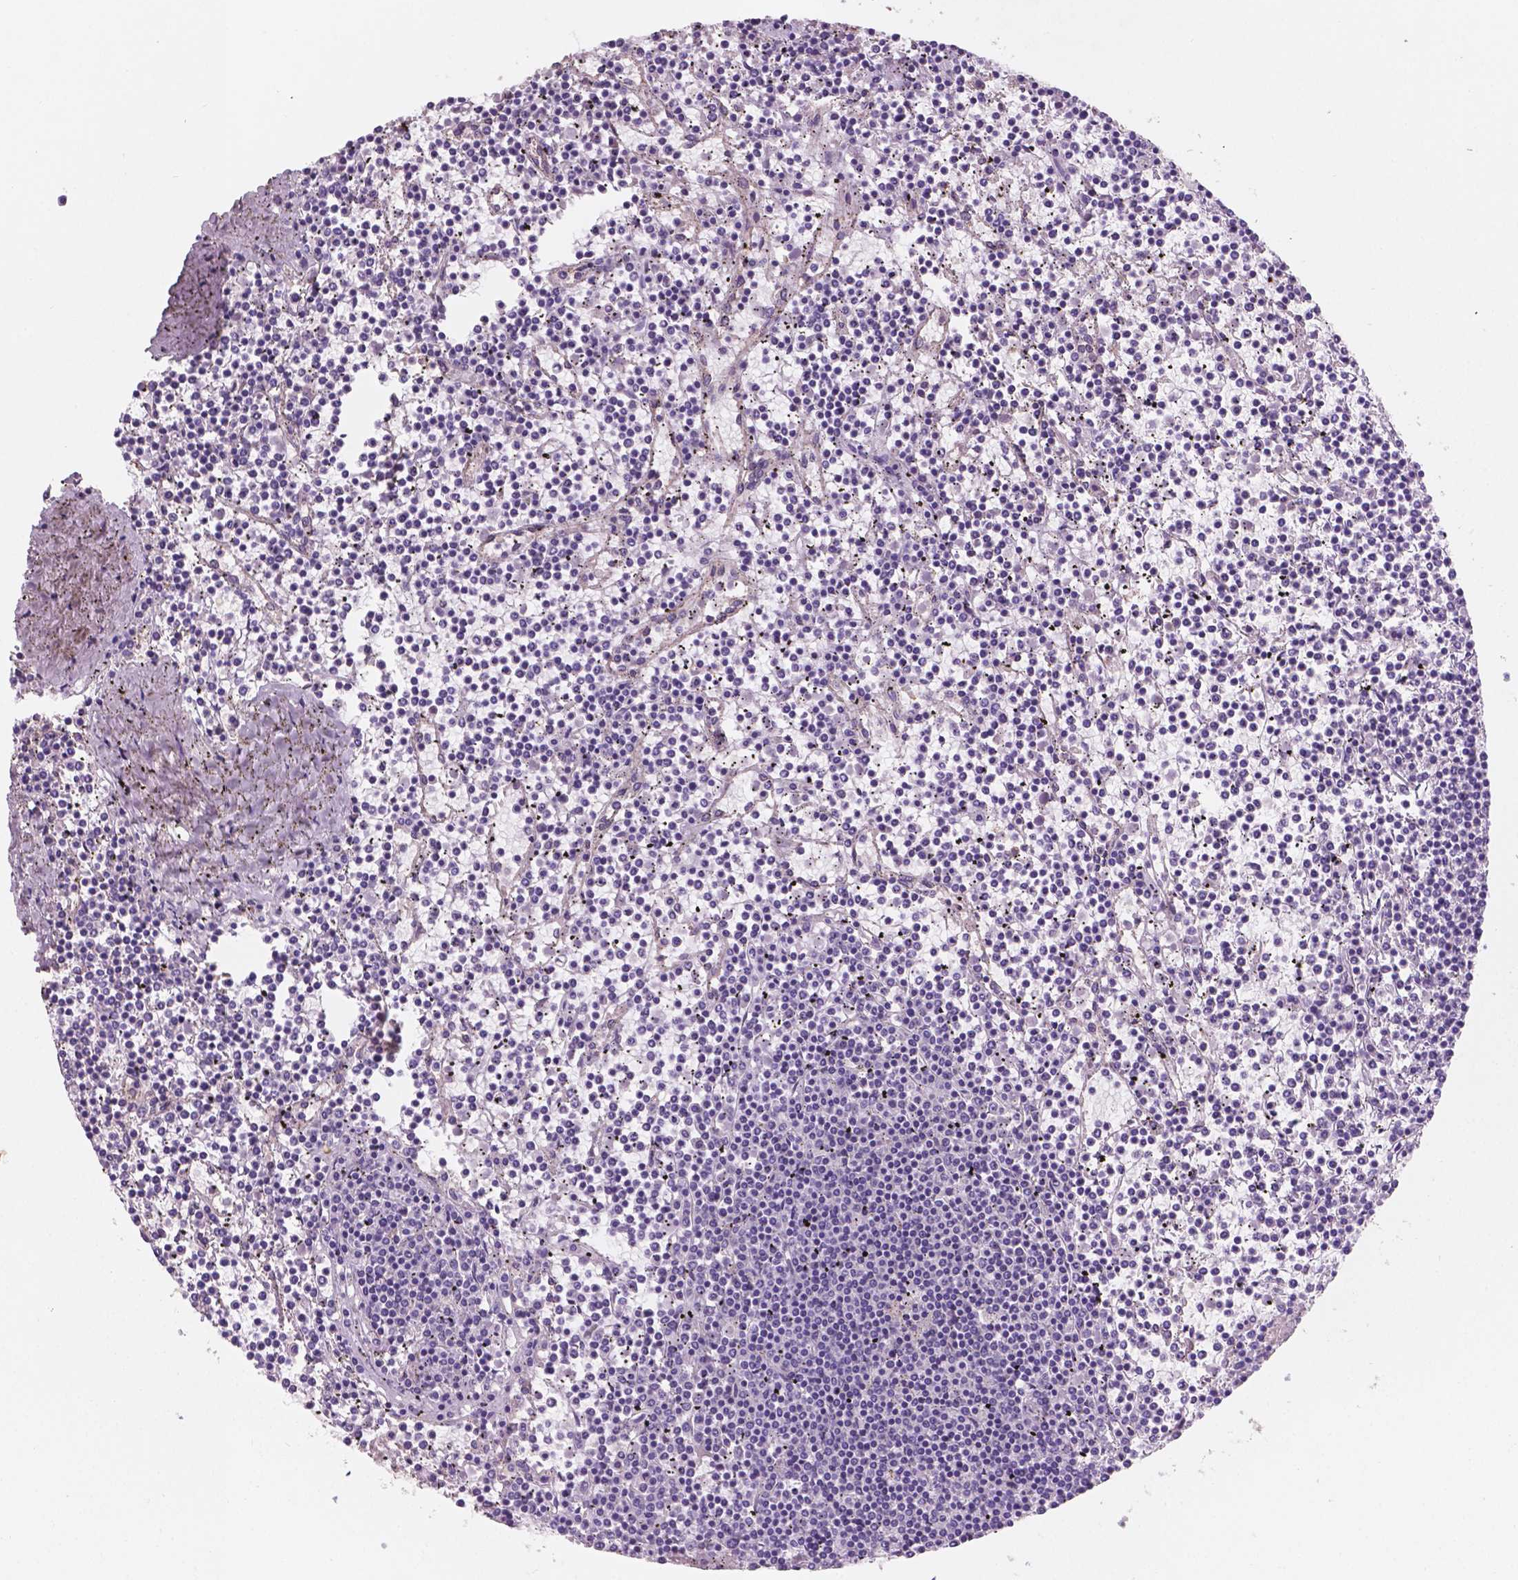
{"staining": {"intensity": "negative", "quantity": "none", "location": "none"}, "tissue": "lymphoma", "cell_type": "Tumor cells", "image_type": "cancer", "snomed": [{"axis": "morphology", "description": "Malignant lymphoma, non-Hodgkin's type, Low grade"}, {"axis": "topography", "description": "Spleen"}], "caption": "Tumor cells are negative for protein expression in human lymphoma.", "gene": "SBSN", "patient": {"sex": "female", "age": 19}}